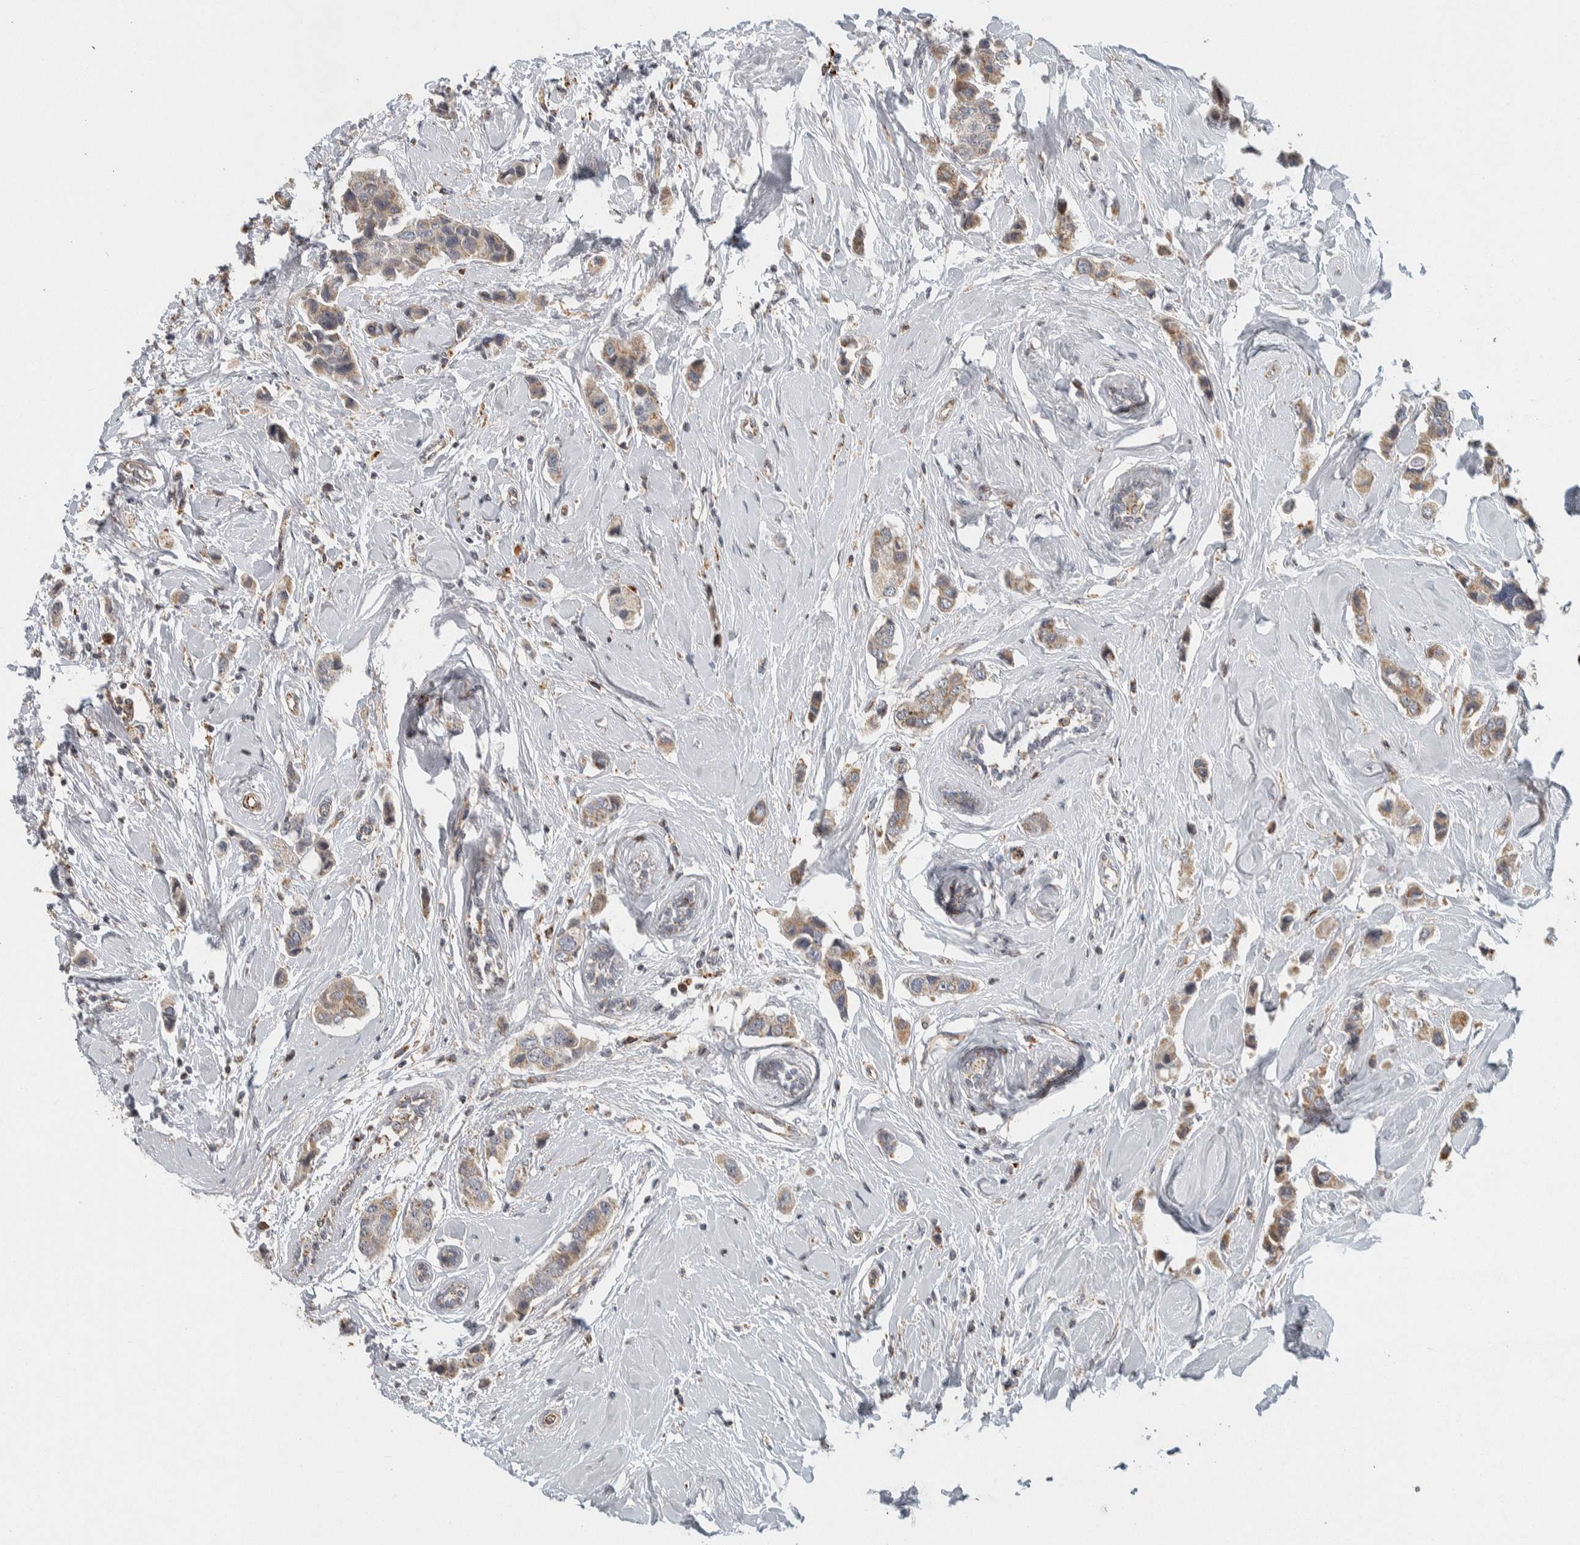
{"staining": {"intensity": "weak", "quantity": ">75%", "location": "cytoplasmic/membranous"}, "tissue": "breast cancer", "cell_type": "Tumor cells", "image_type": "cancer", "snomed": [{"axis": "morphology", "description": "Normal tissue, NOS"}, {"axis": "morphology", "description": "Duct carcinoma"}, {"axis": "topography", "description": "Breast"}], "caption": "A brown stain highlights weak cytoplasmic/membranous positivity of a protein in human breast cancer (infiltrating ductal carcinoma) tumor cells.", "gene": "AFP", "patient": {"sex": "female", "age": 50}}